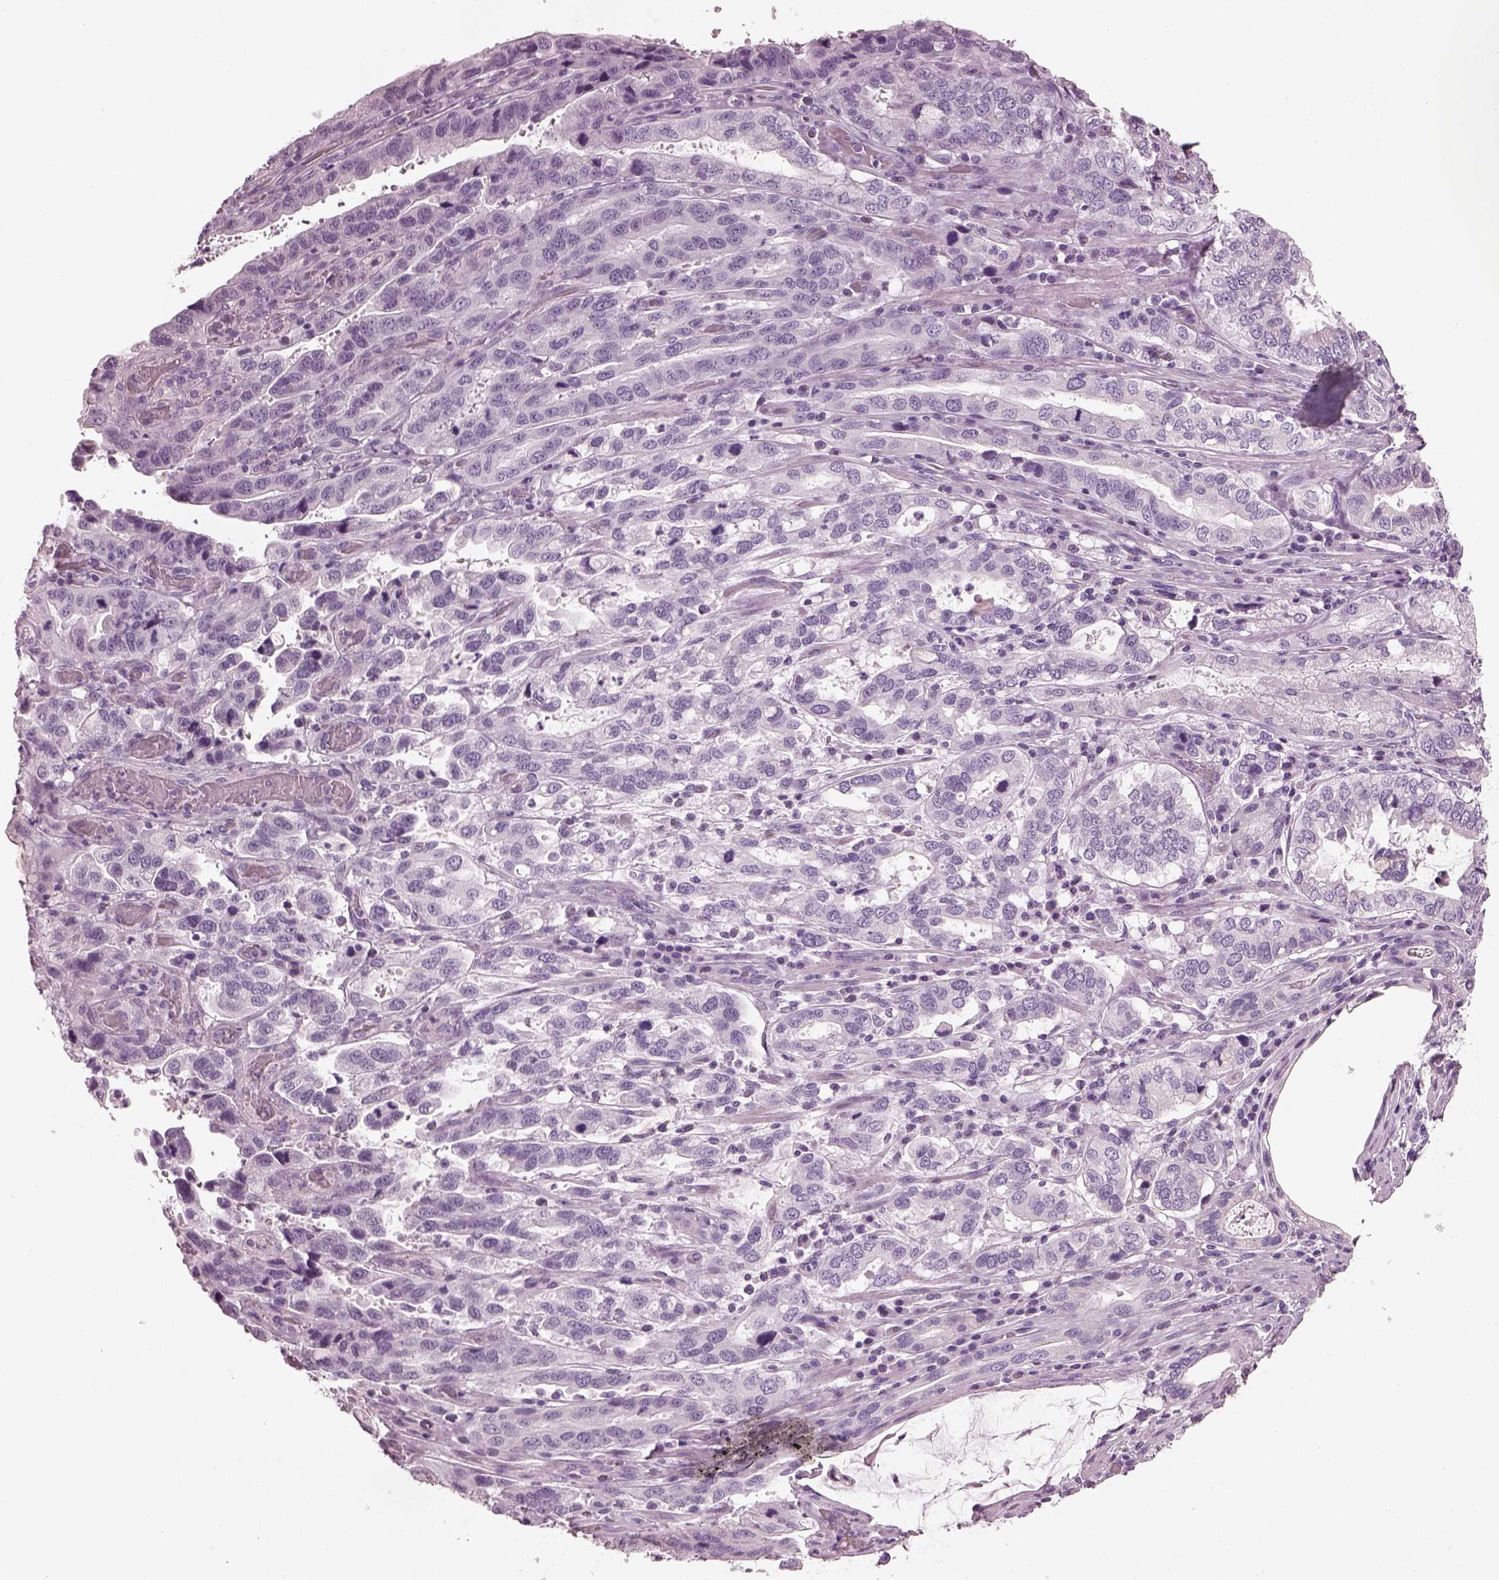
{"staining": {"intensity": "negative", "quantity": "none", "location": "none"}, "tissue": "stomach cancer", "cell_type": "Tumor cells", "image_type": "cancer", "snomed": [{"axis": "morphology", "description": "Adenocarcinoma, NOS"}, {"axis": "topography", "description": "Stomach, lower"}], "caption": "There is no significant staining in tumor cells of stomach adenocarcinoma.", "gene": "PDC", "patient": {"sex": "female", "age": 76}}